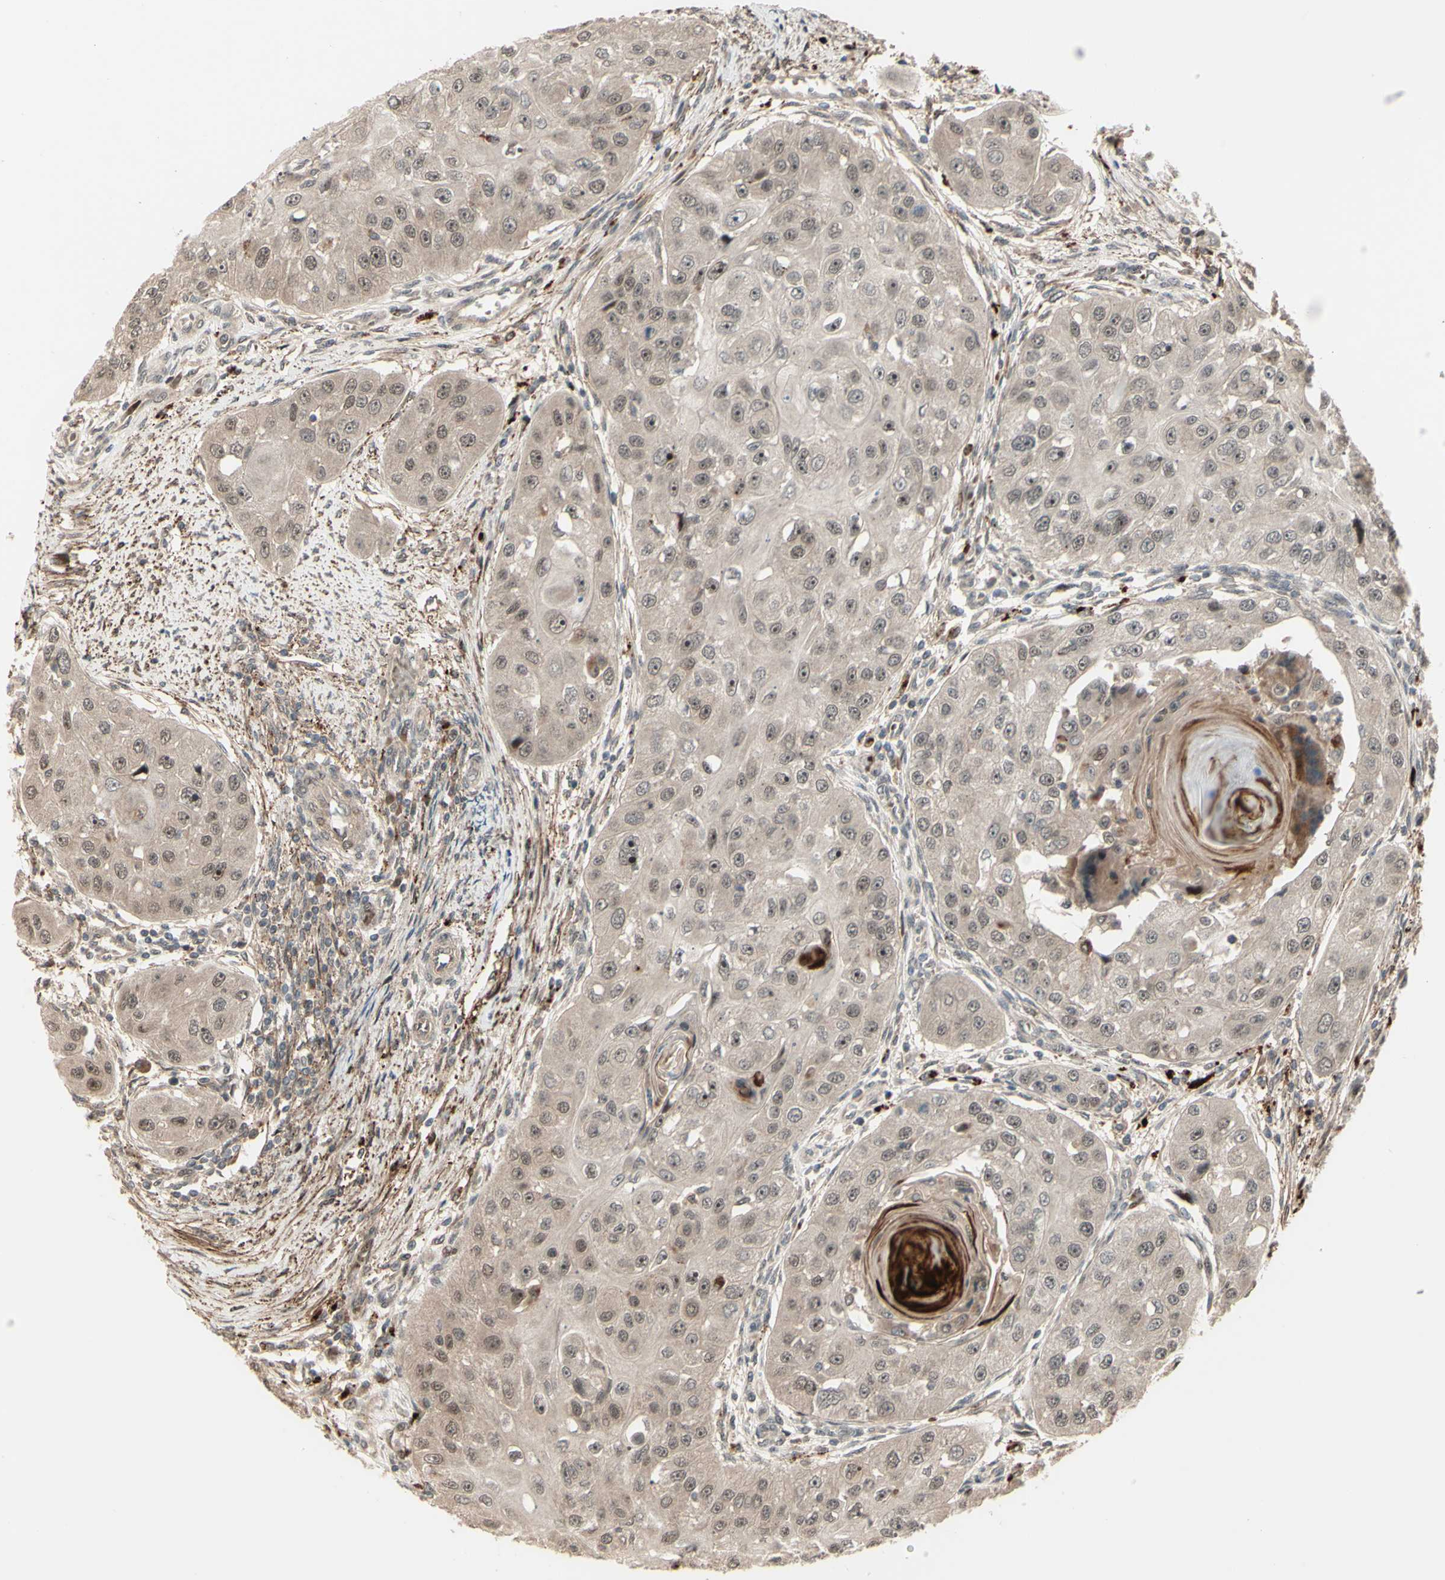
{"staining": {"intensity": "weak", "quantity": ">75%", "location": "cytoplasmic/membranous,nuclear"}, "tissue": "head and neck cancer", "cell_type": "Tumor cells", "image_type": "cancer", "snomed": [{"axis": "morphology", "description": "Normal tissue, NOS"}, {"axis": "morphology", "description": "Squamous cell carcinoma, NOS"}, {"axis": "topography", "description": "Skeletal muscle"}, {"axis": "topography", "description": "Head-Neck"}], "caption": "Protein staining displays weak cytoplasmic/membranous and nuclear positivity in about >75% of tumor cells in head and neck squamous cell carcinoma.", "gene": "MLF2", "patient": {"sex": "male", "age": 51}}